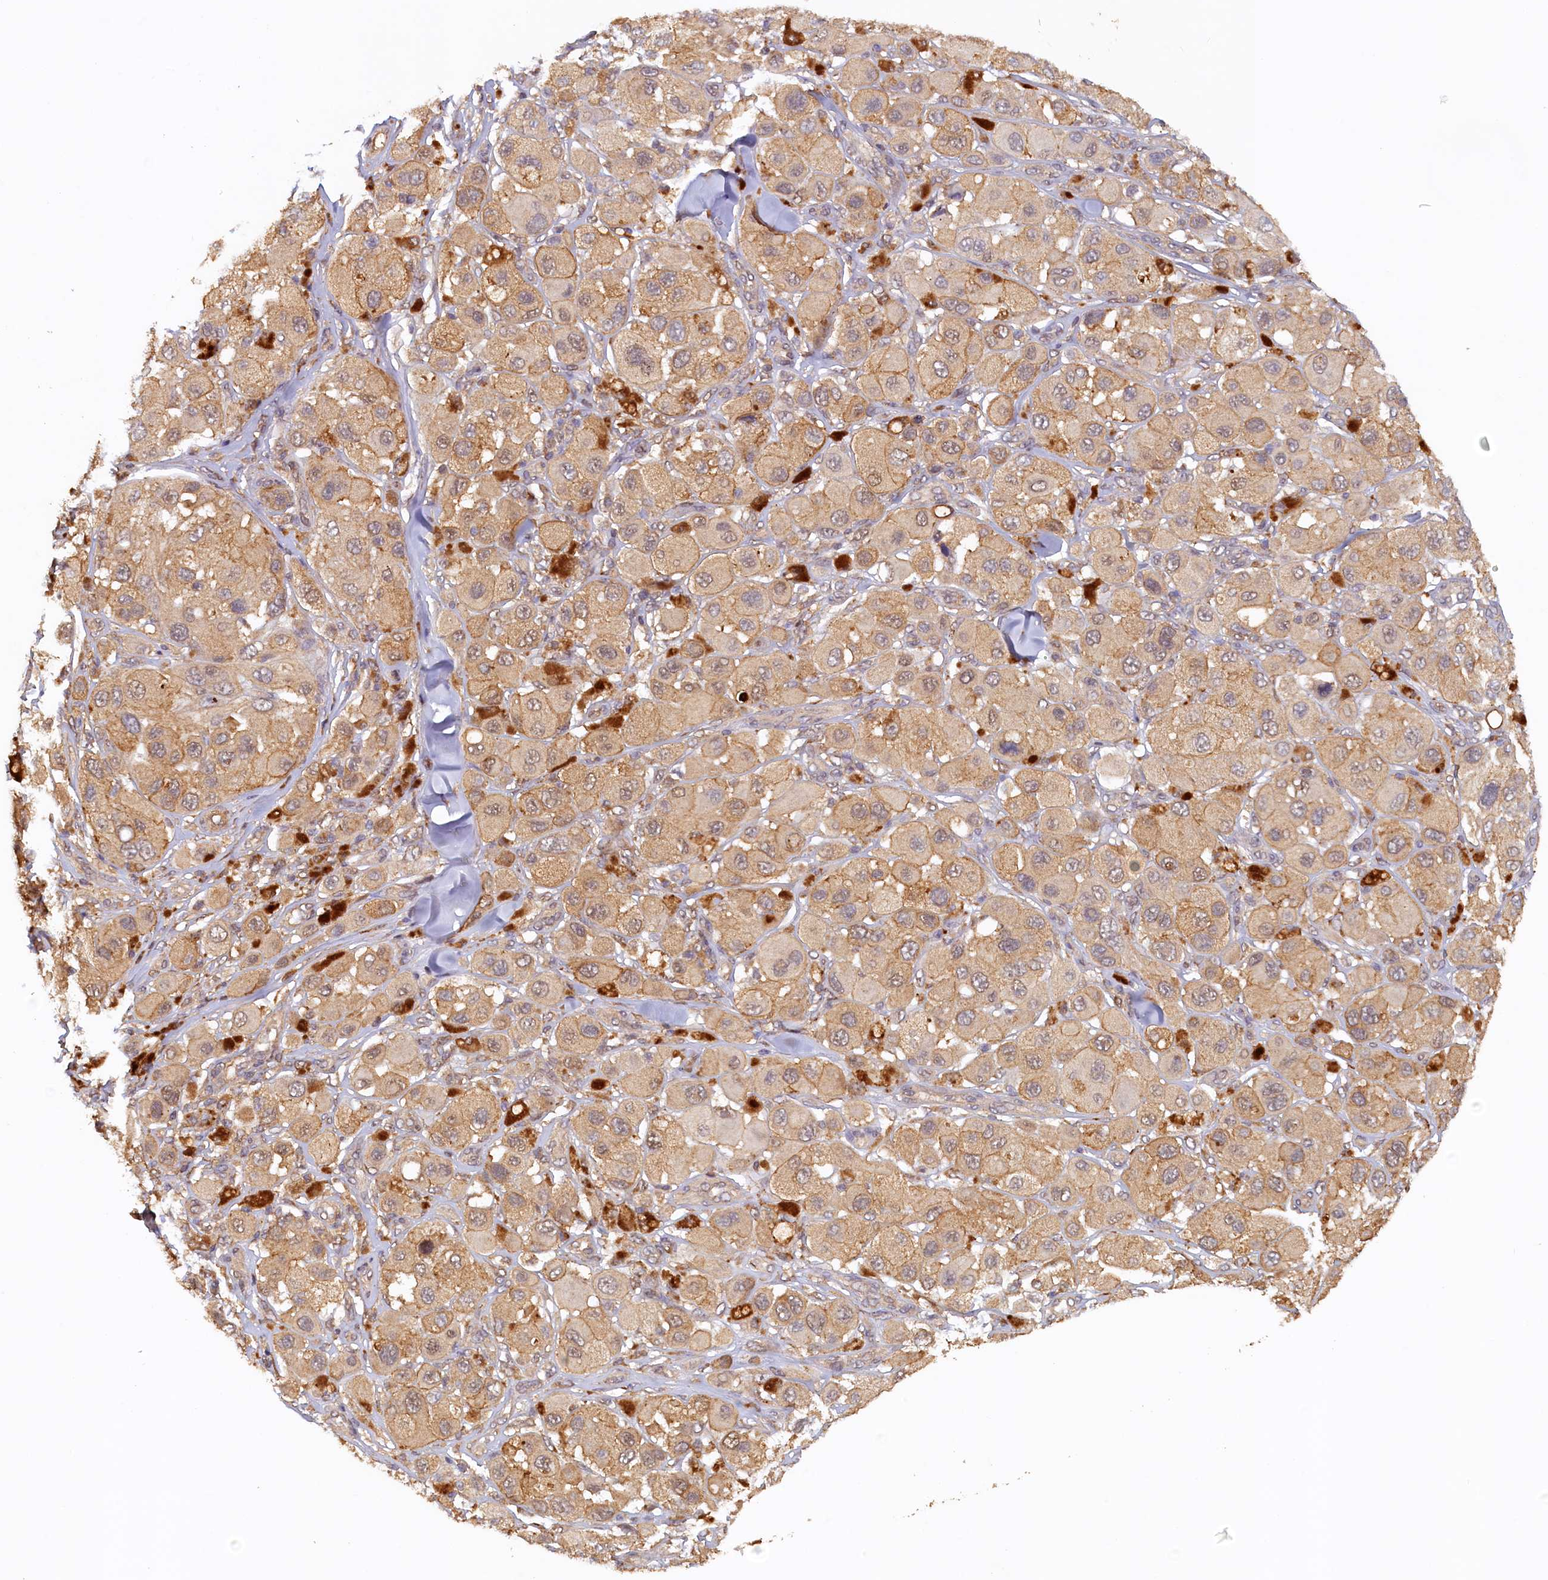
{"staining": {"intensity": "moderate", "quantity": ">75%", "location": "cytoplasmic/membranous"}, "tissue": "melanoma", "cell_type": "Tumor cells", "image_type": "cancer", "snomed": [{"axis": "morphology", "description": "Malignant melanoma, Metastatic site"}, {"axis": "topography", "description": "Skin"}], "caption": "Tumor cells show medium levels of moderate cytoplasmic/membranous positivity in approximately >75% of cells in melanoma.", "gene": "UBL7", "patient": {"sex": "male", "age": 41}}